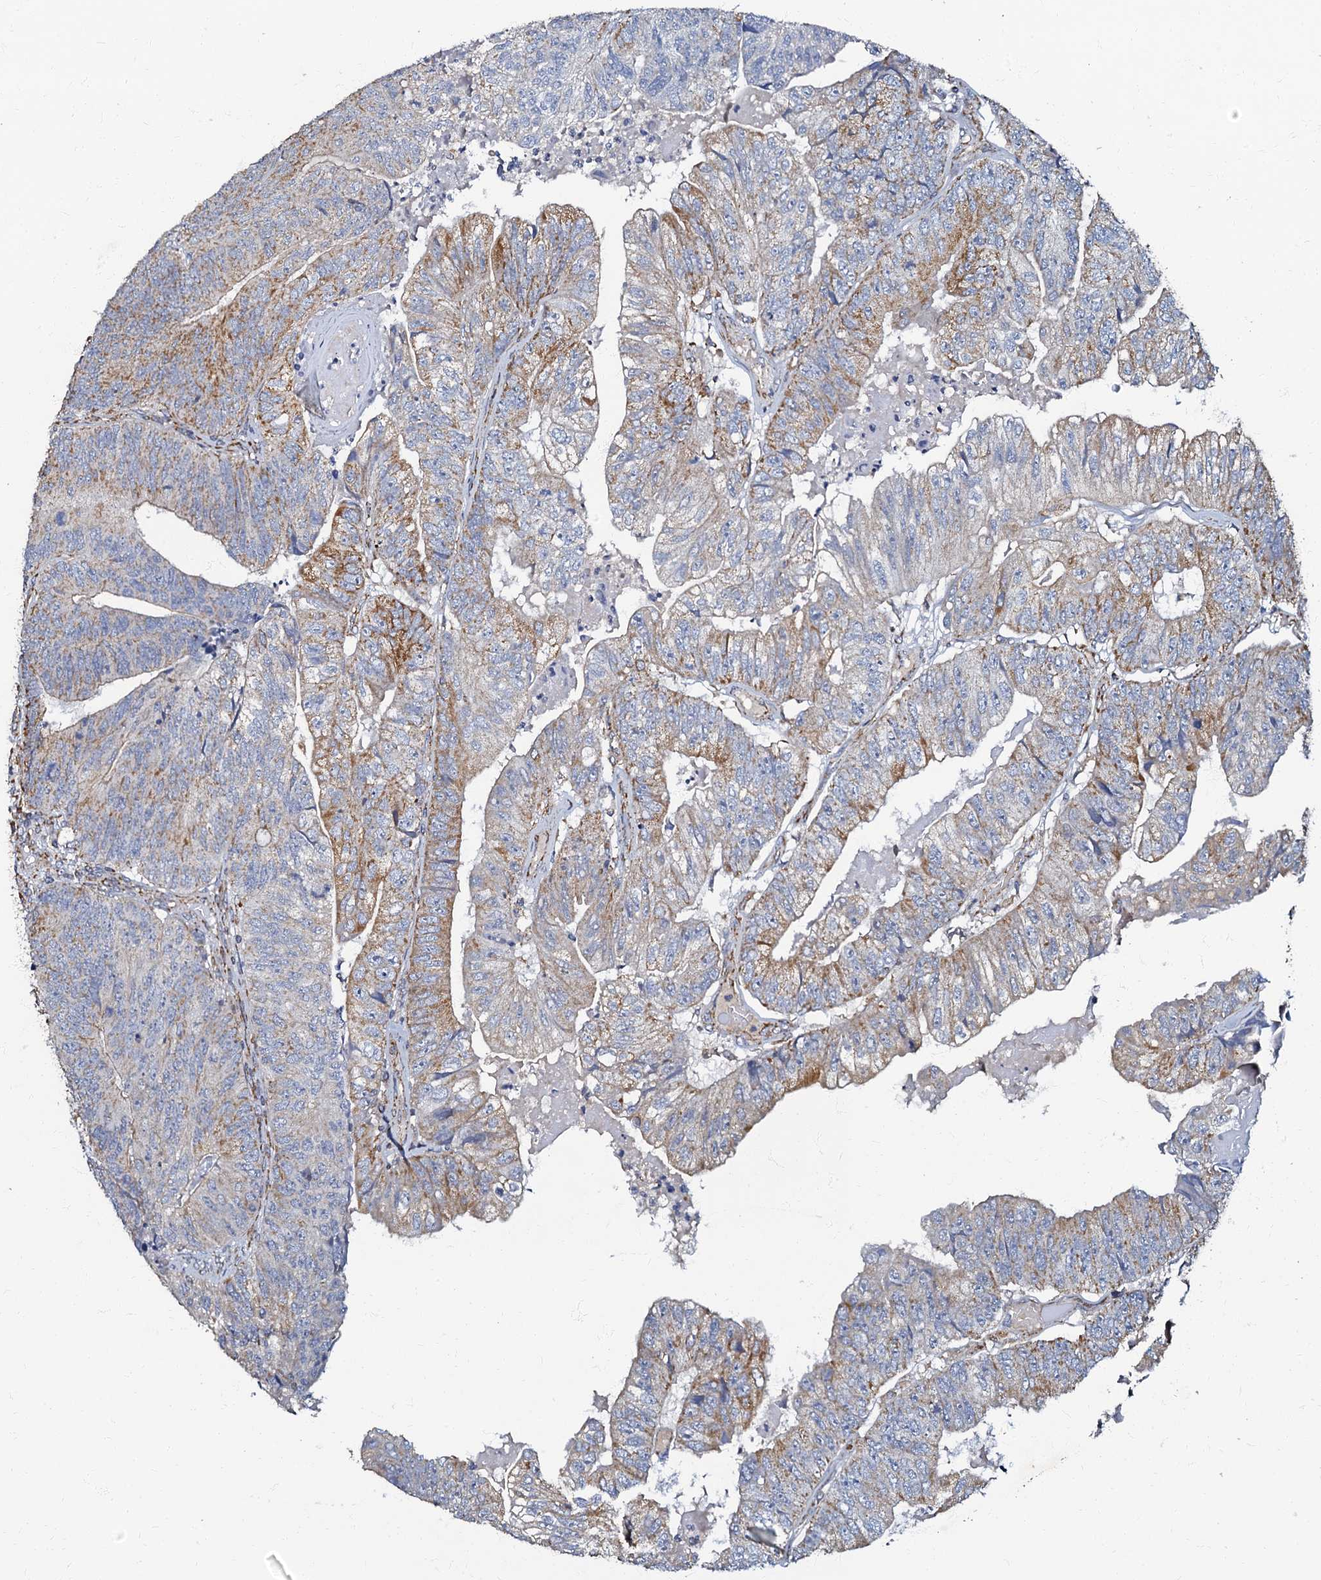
{"staining": {"intensity": "moderate", "quantity": "<25%", "location": "cytoplasmic/membranous"}, "tissue": "colorectal cancer", "cell_type": "Tumor cells", "image_type": "cancer", "snomed": [{"axis": "morphology", "description": "Adenocarcinoma, NOS"}, {"axis": "topography", "description": "Colon"}], "caption": "This is a histology image of IHC staining of colorectal cancer, which shows moderate positivity in the cytoplasmic/membranous of tumor cells.", "gene": "NDUFA12", "patient": {"sex": "female", "age": 67}}